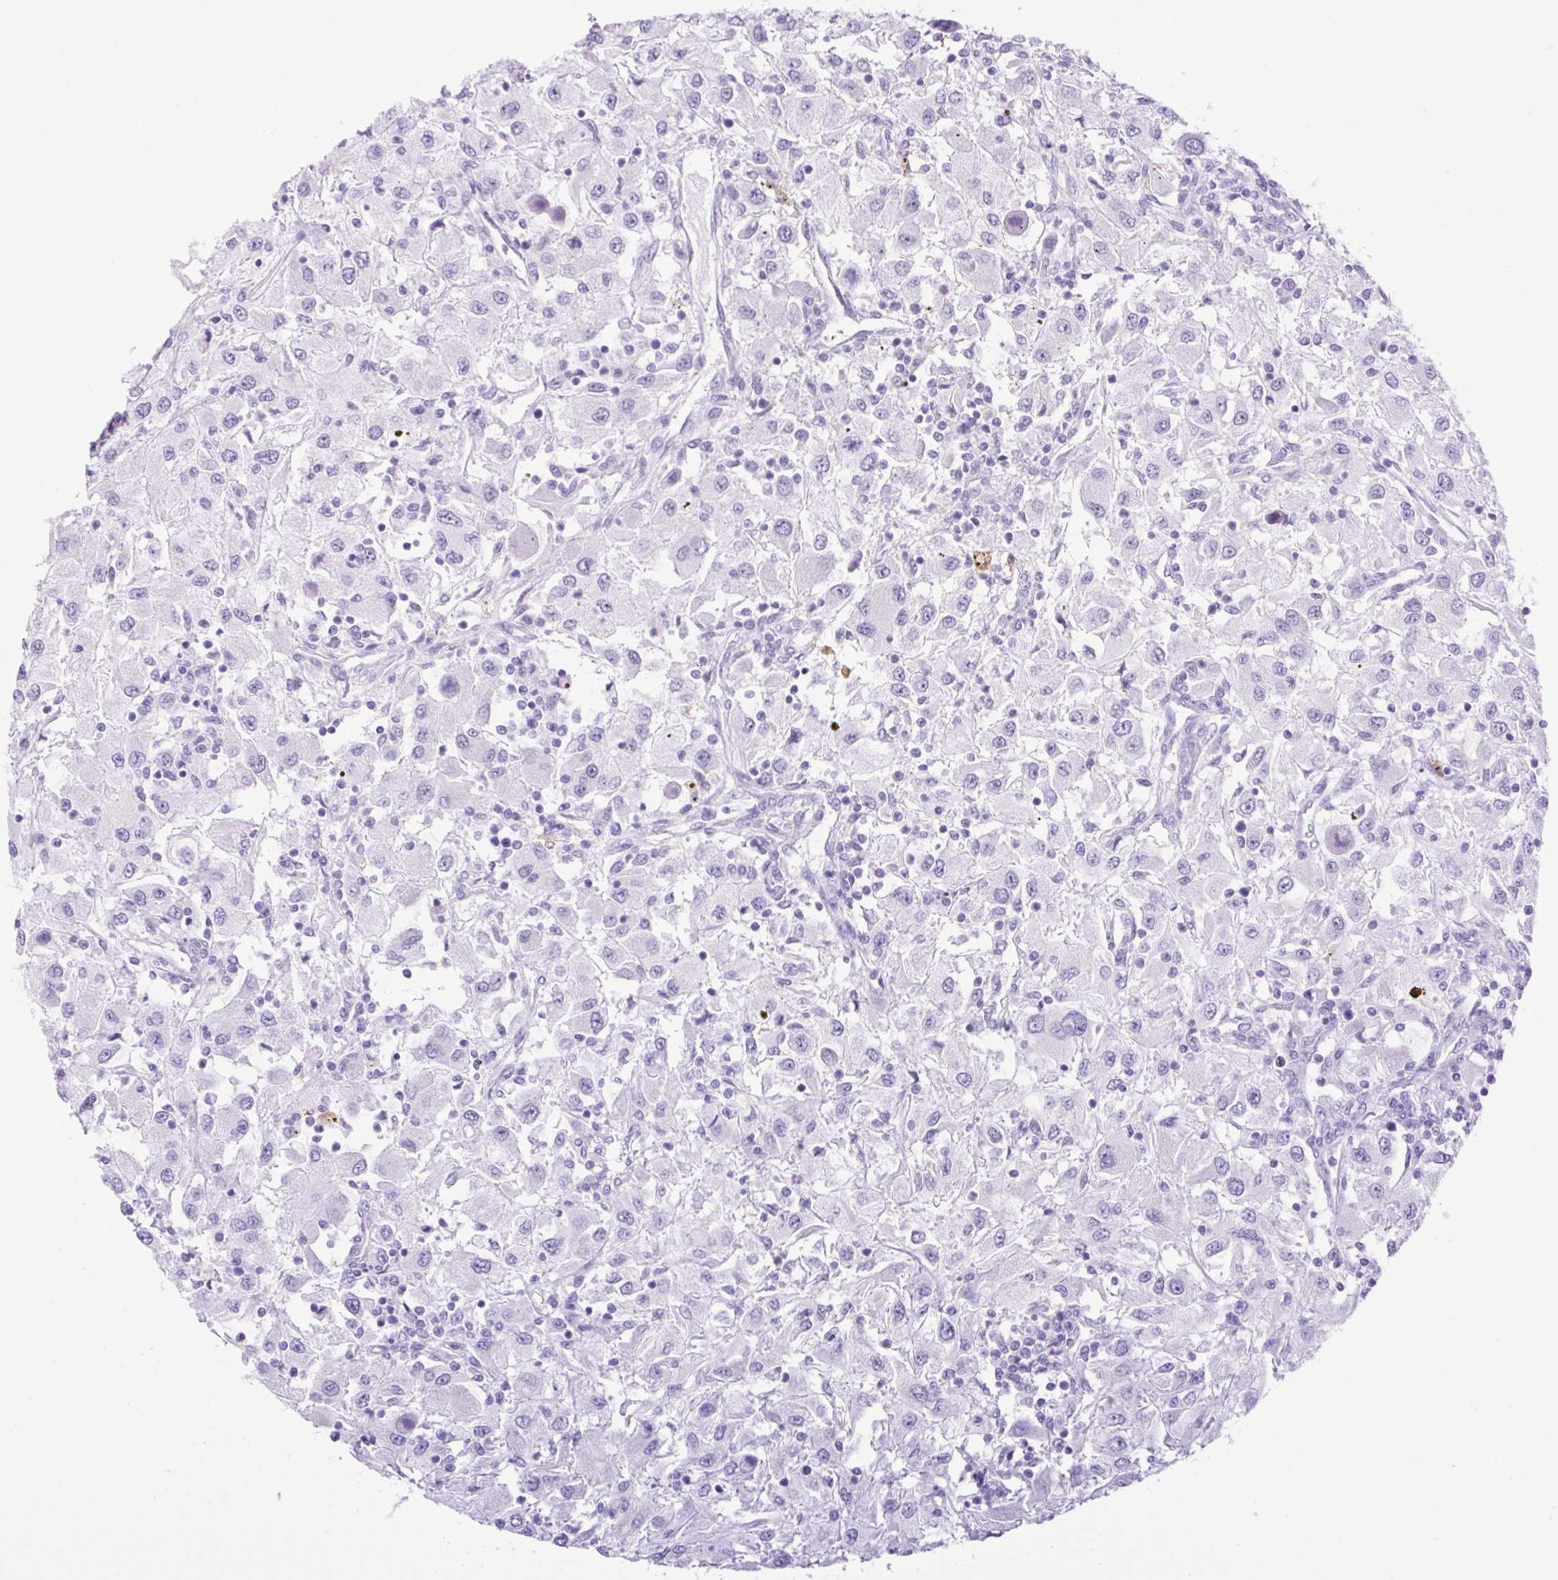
{"staining": {"intensity": "negative", "quantity": "none", "location": "none"}, "tissue": "renal cancer", "cell_type": "Tumor cells", "image_type": "cancer", "snomed": [{"axis": "morphology", "description": "Adenocarcinoma, NOS"}, {"axis": "topography", "description": "Kidney"}], "caption": "High power microscopy micrograph of an immunohistochemistry (IHC) image of renal cancer (adenocarcinoma), revealing no significant positivity in tumor cells.", "gene": "SLC25A40", "patient": {"sex": "female", "age": 67}}